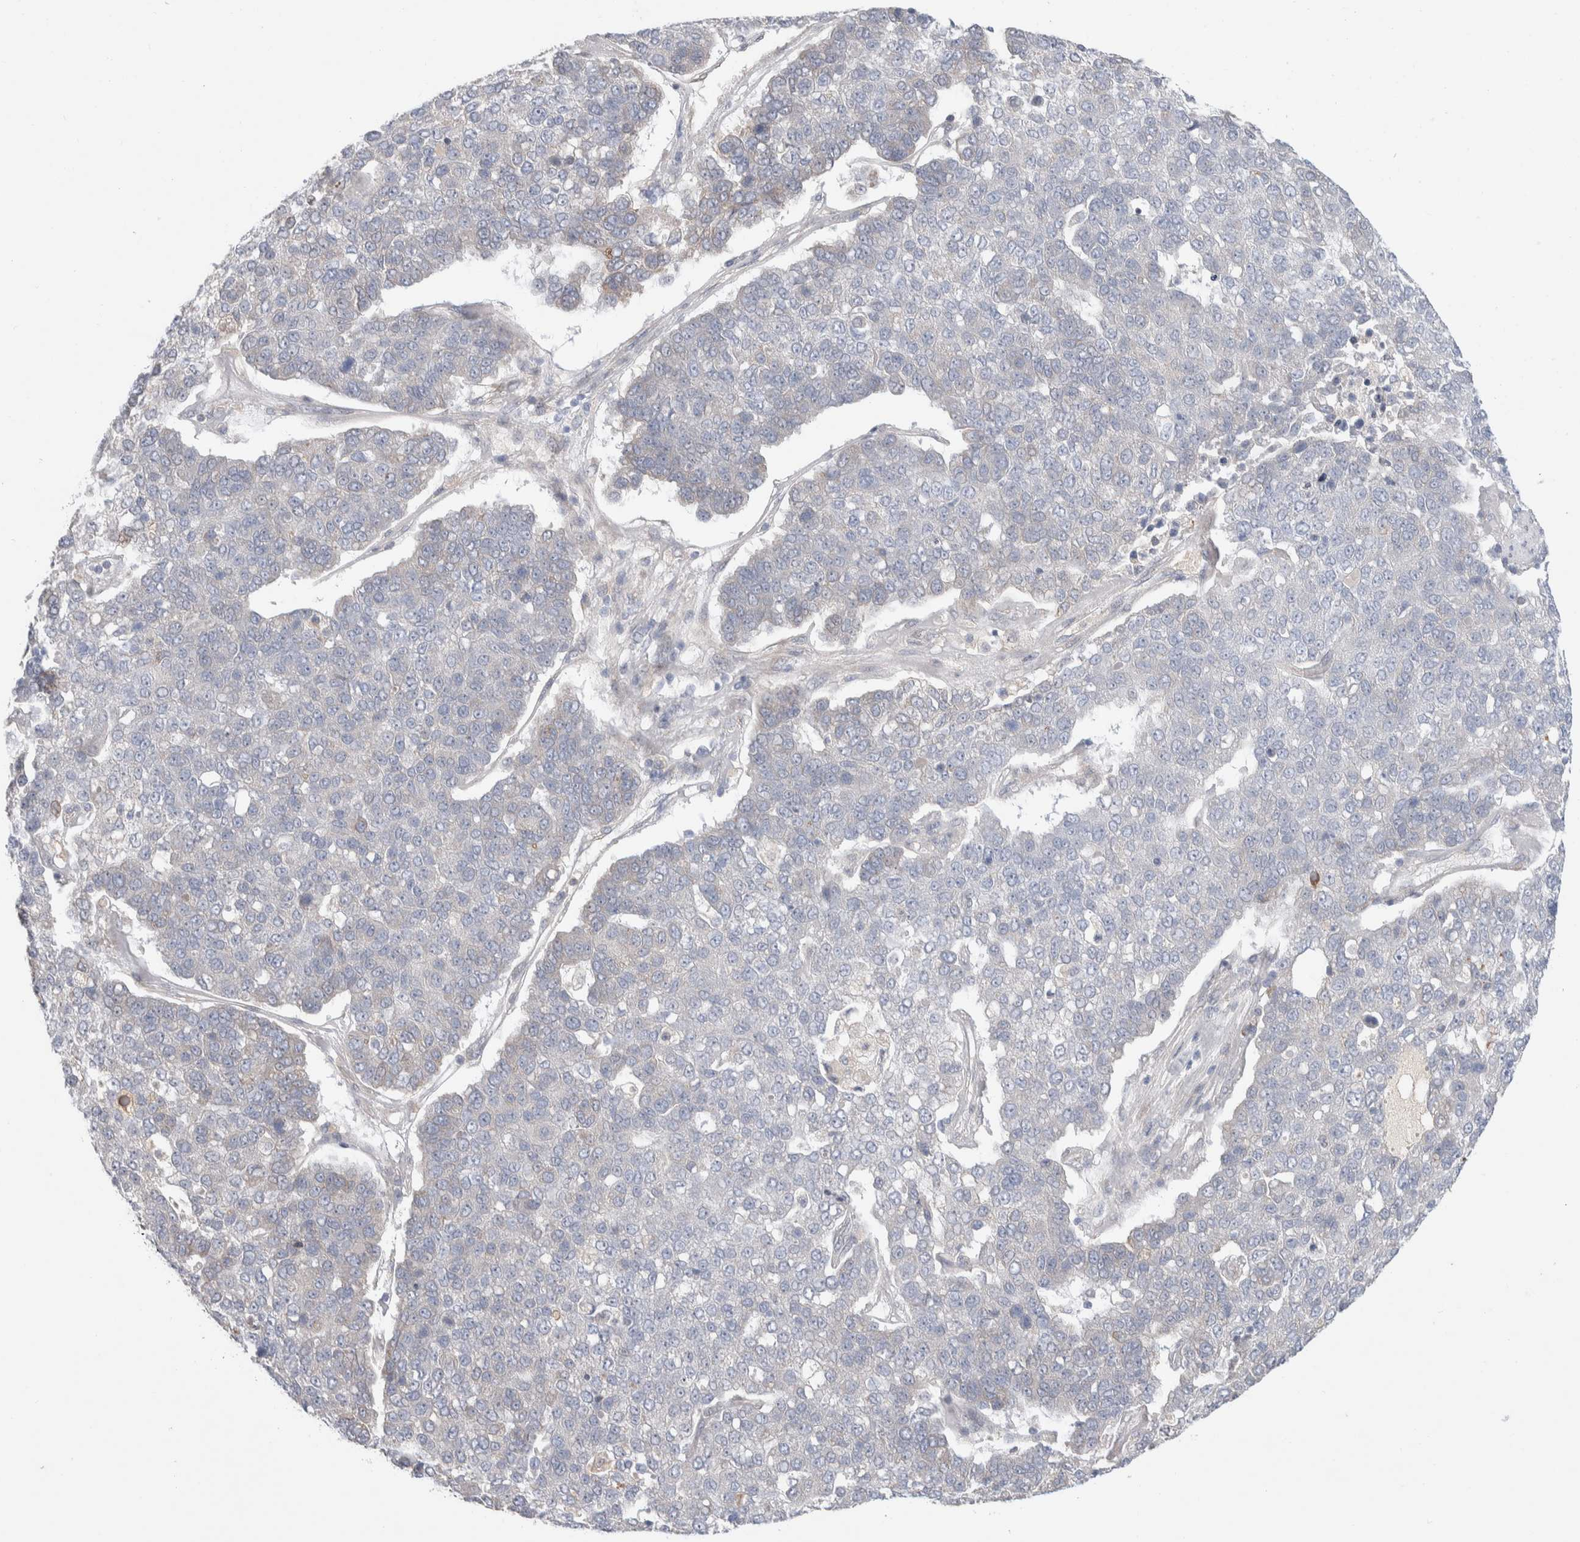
{"staining": {"intensity": "negative", "quantity": "none", "location": "none"}, "tissue": "pancreatic cancer", "cell_type": "Tumor cells", "image_type": "cancer", "snomed": [{"axis": "morphology", "description": "Adenocarcinoma, NOS"}, {"axis": "topography", "description": "Pancreas"}], "caption": "An image of adenocarcinoma (pancreatic) stained for a protein reveals no brown staining in tumor cells.", "gene": "RUSF1", "patient": {"sex": "female", "age": 61}}